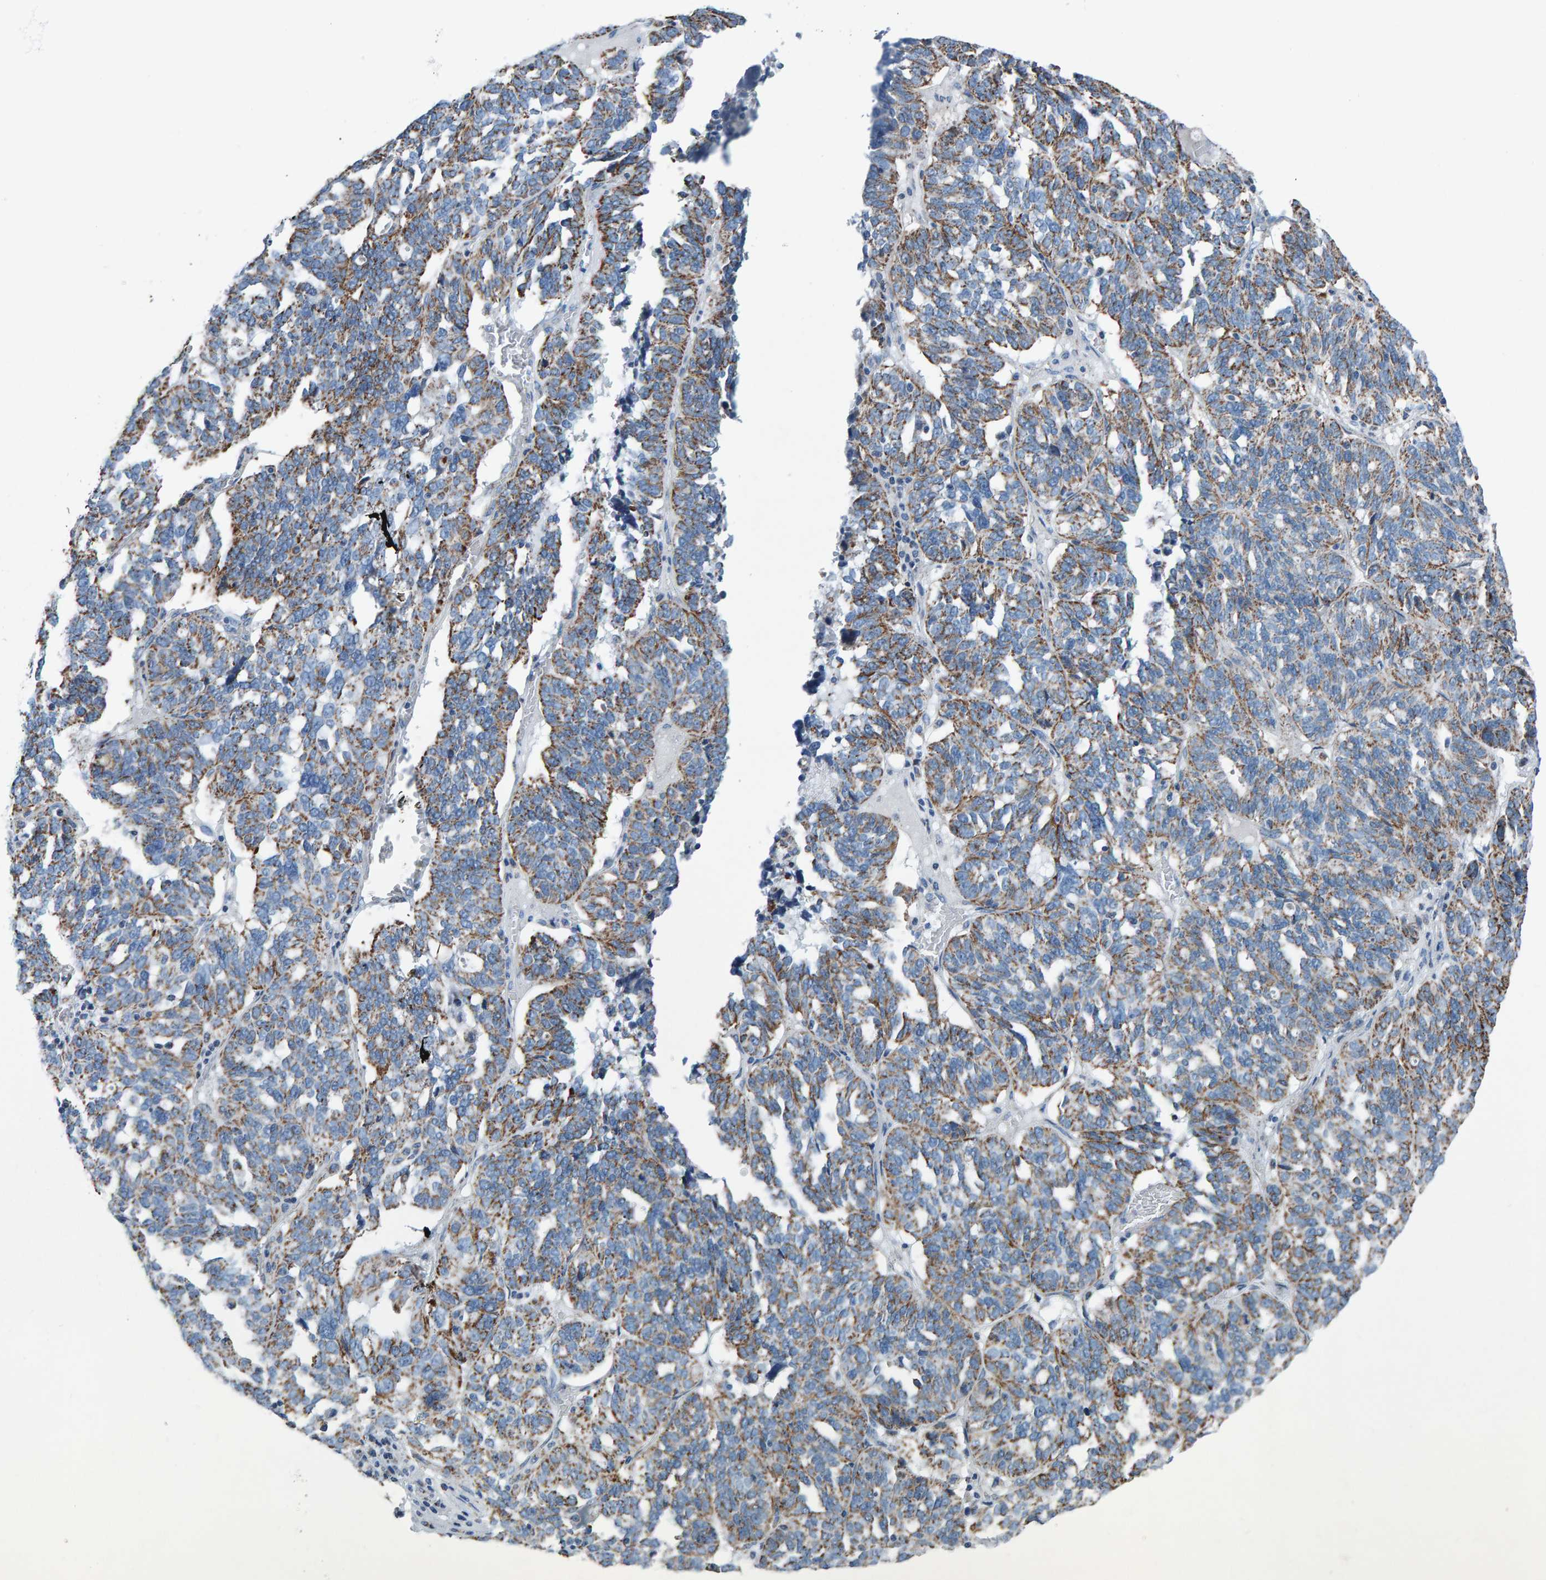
{"staining": {"intensity": "moderate", "quantity": "25%-75%", "location": "cytoplasmic/membranous"}, "tissue": "ovarian cancer", "cell_type": "Tumor cells", "image_type": "cancer", "snomed": [{"axis": "morphology", "description": "Cystadenocarcinoma, serous, NOS"}, {"axis": "topography", "description": "Ovary"}], "caption": "Protein analysis of ovarian cancer (serous cystadenocarcinoma) tissue exhibits moderate cytoplasmic/membranous positivity in about 25%-75% of tumor cells.", "gene": "ZNF48", "patient": {"sex": "female", "age": 59}}